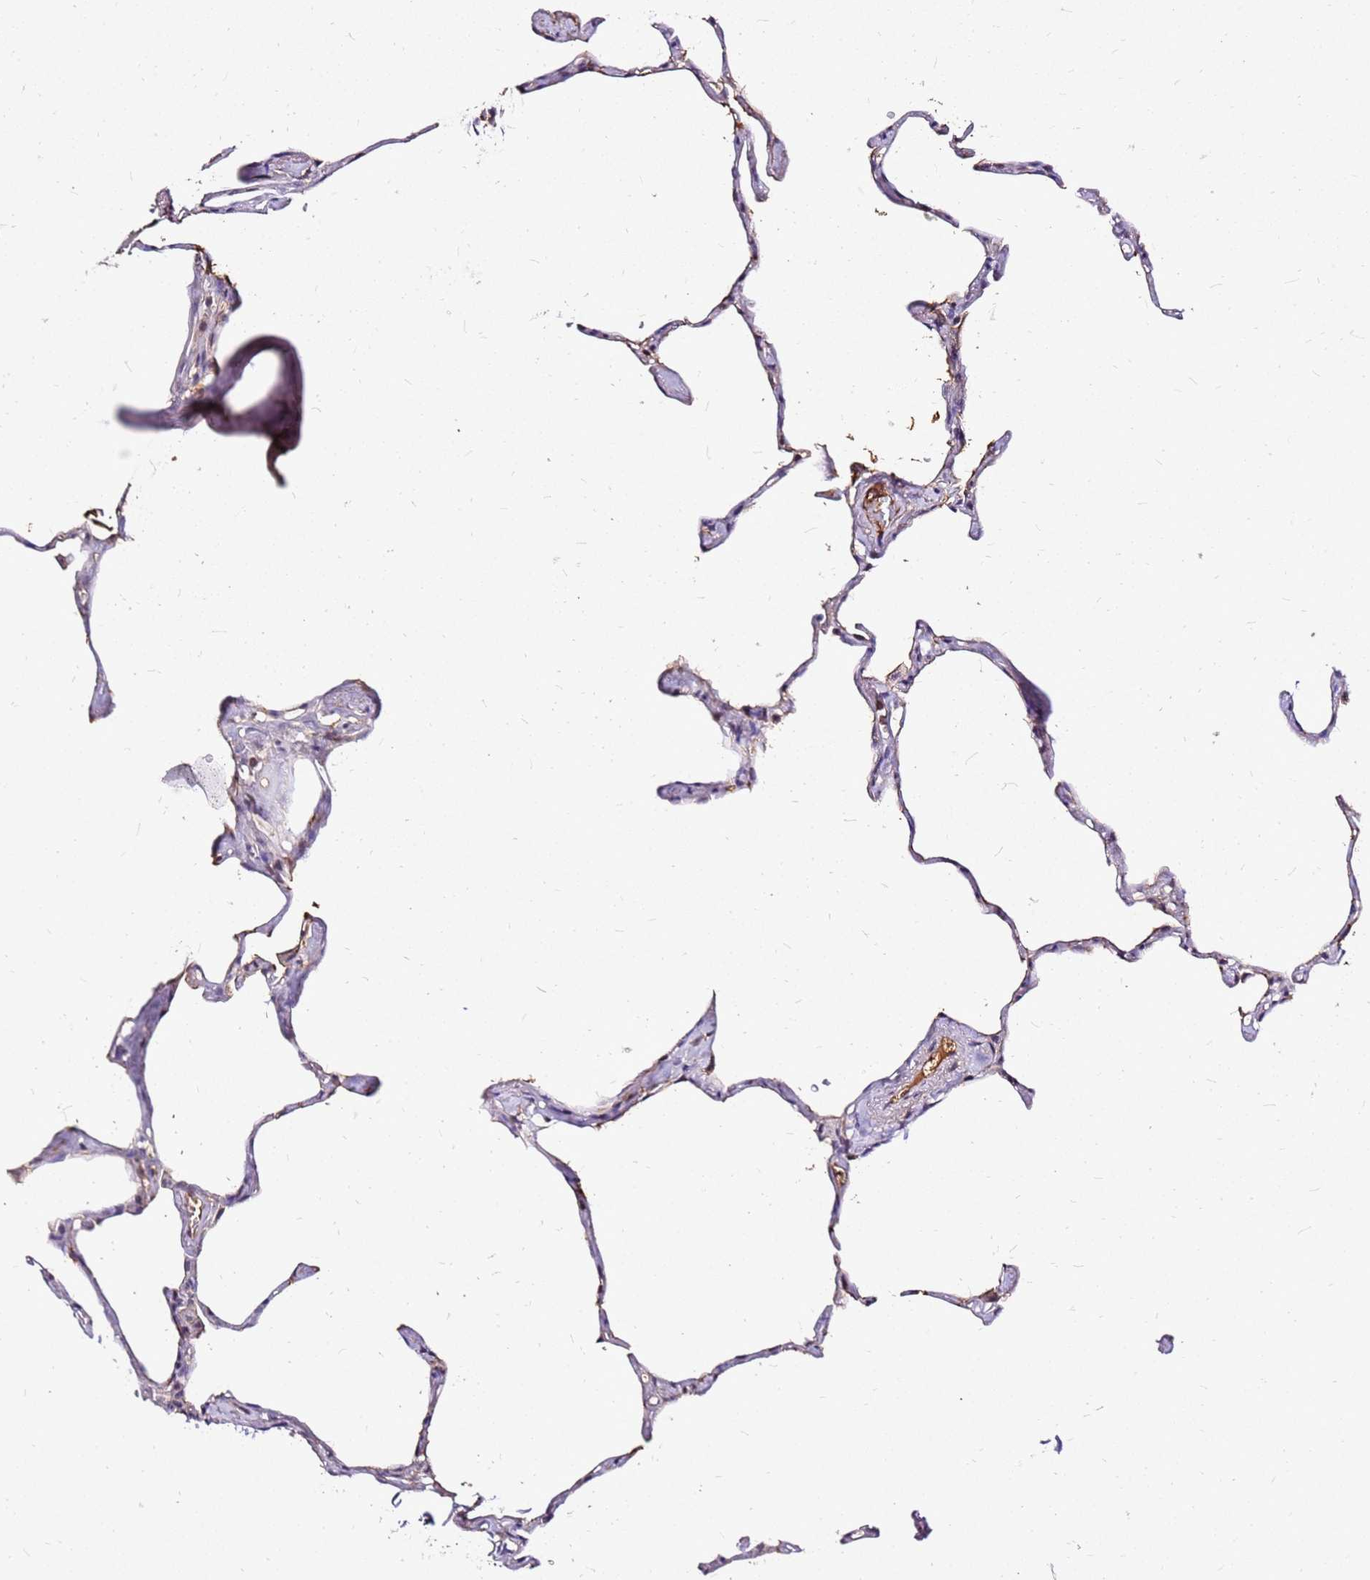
{"staining": {"intensity": "weak", "quantity": "25%-75%", "location": "cytoplasmic/membranous"}, "tissue": "lung", "cell_type": "Alveolar cells", "image_type": "normal", "snomed": [{"axis": "morphology", "description": "Normal tissue, NOS"}, {"axis": "topography", "description": "Lung"}], "caption": "Lung stained for a protein (brown) shows weak cytoplasmic/membranous positive positivity in about 25%-75% of alveolar cells.", "gene": "ALDH1A3", "patient": {"sex": "male", "age": 65}}